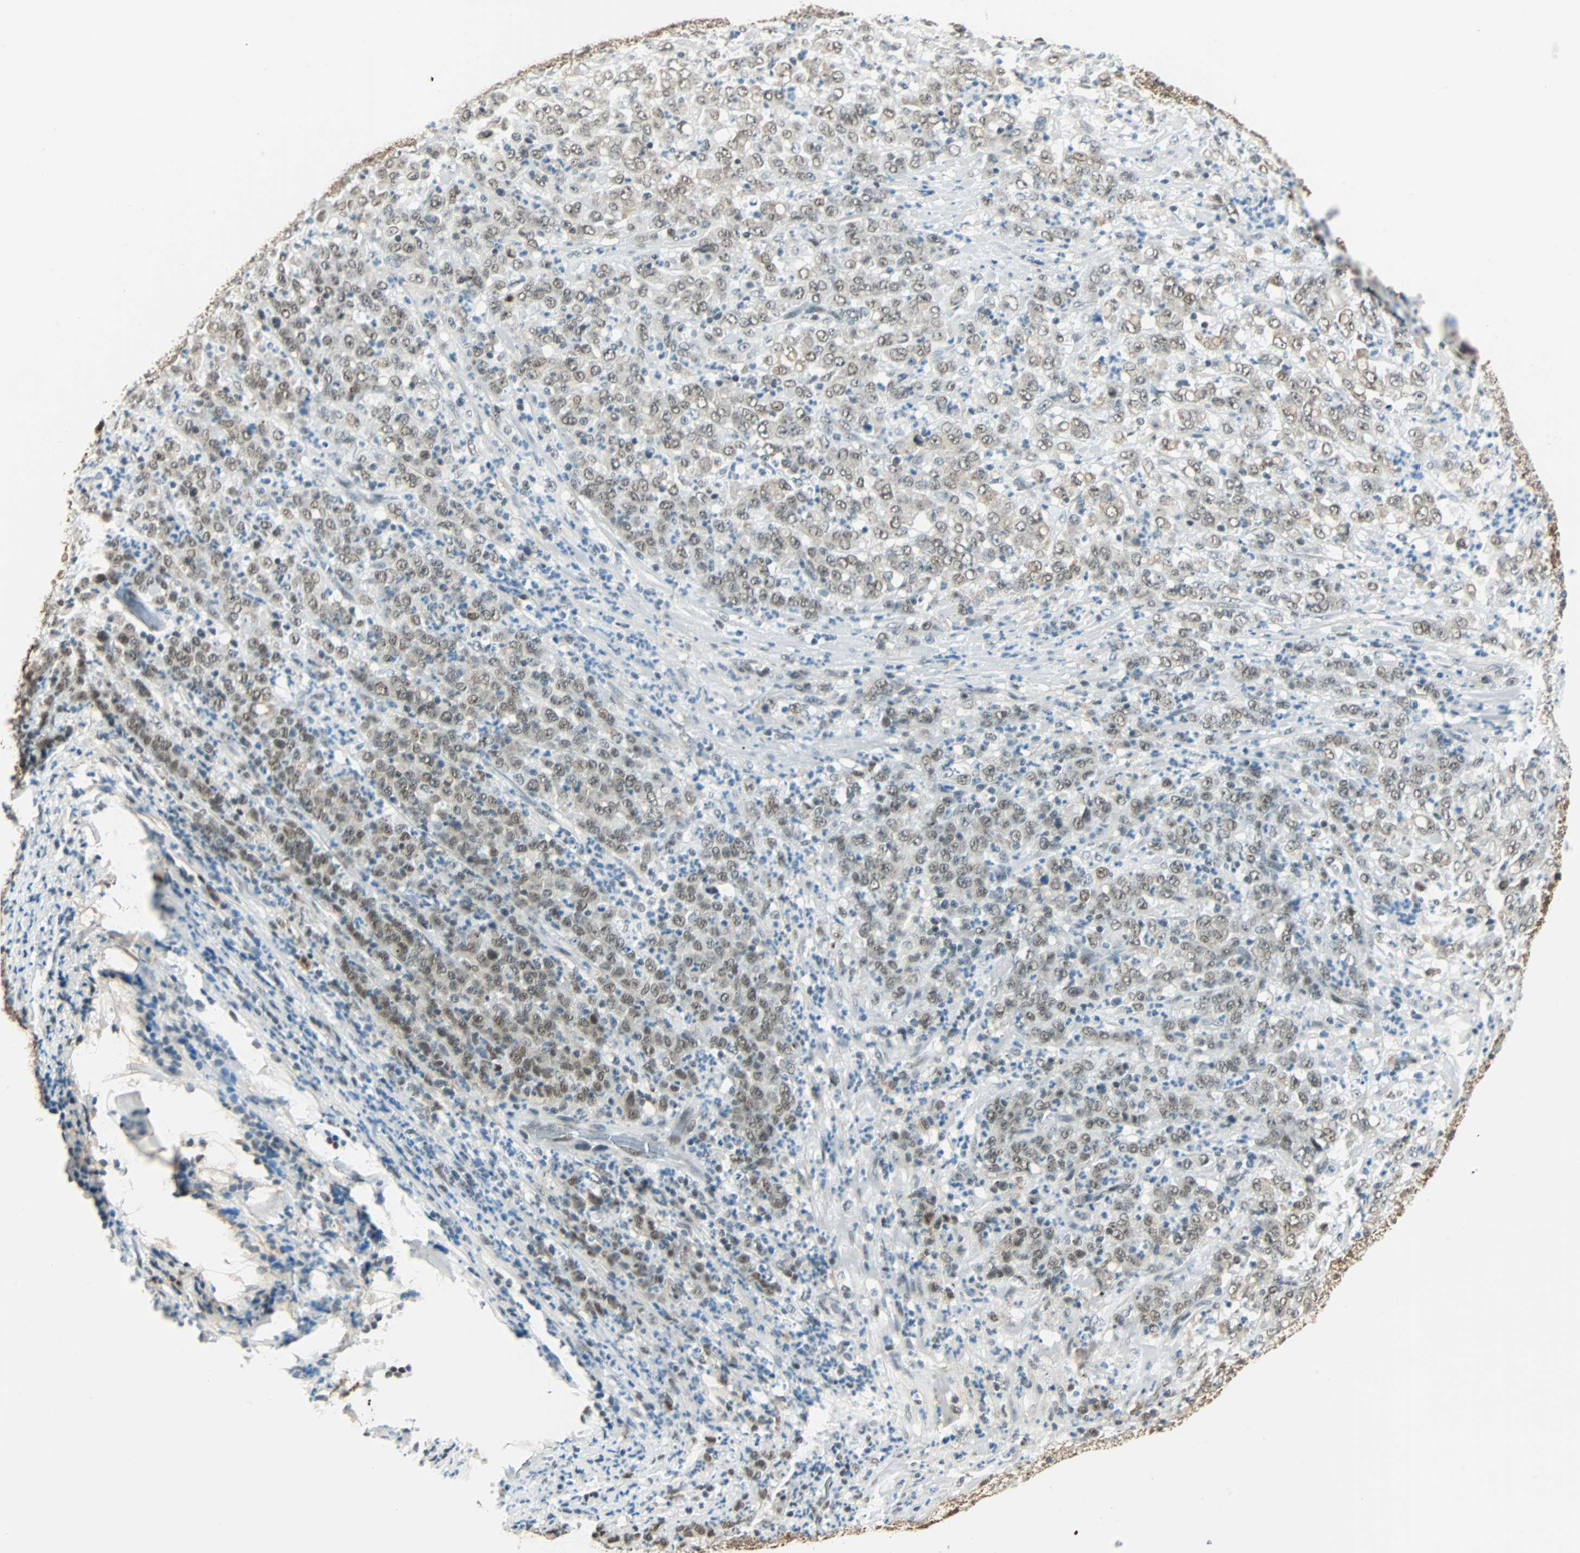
{"staining": {"intensity": "weak", "quantity": "25%-75%", "location": "nuclear"}, "tissue": "stomach cancer", "cell_type": "Tumor cells", "image_type": "cancer", "snomed": [{"axis": "morphology", "description": "Adenocarcinoma, NOS"}, {"axis": "topography", "description": "Stomach, lower"}], "caption": "Tumor cells display weak nuclear positivity in approximately 25%-75% of cells in stomach cancer.", "gene": "NELFE", "patient": {"sex": "female", "age": 71}}